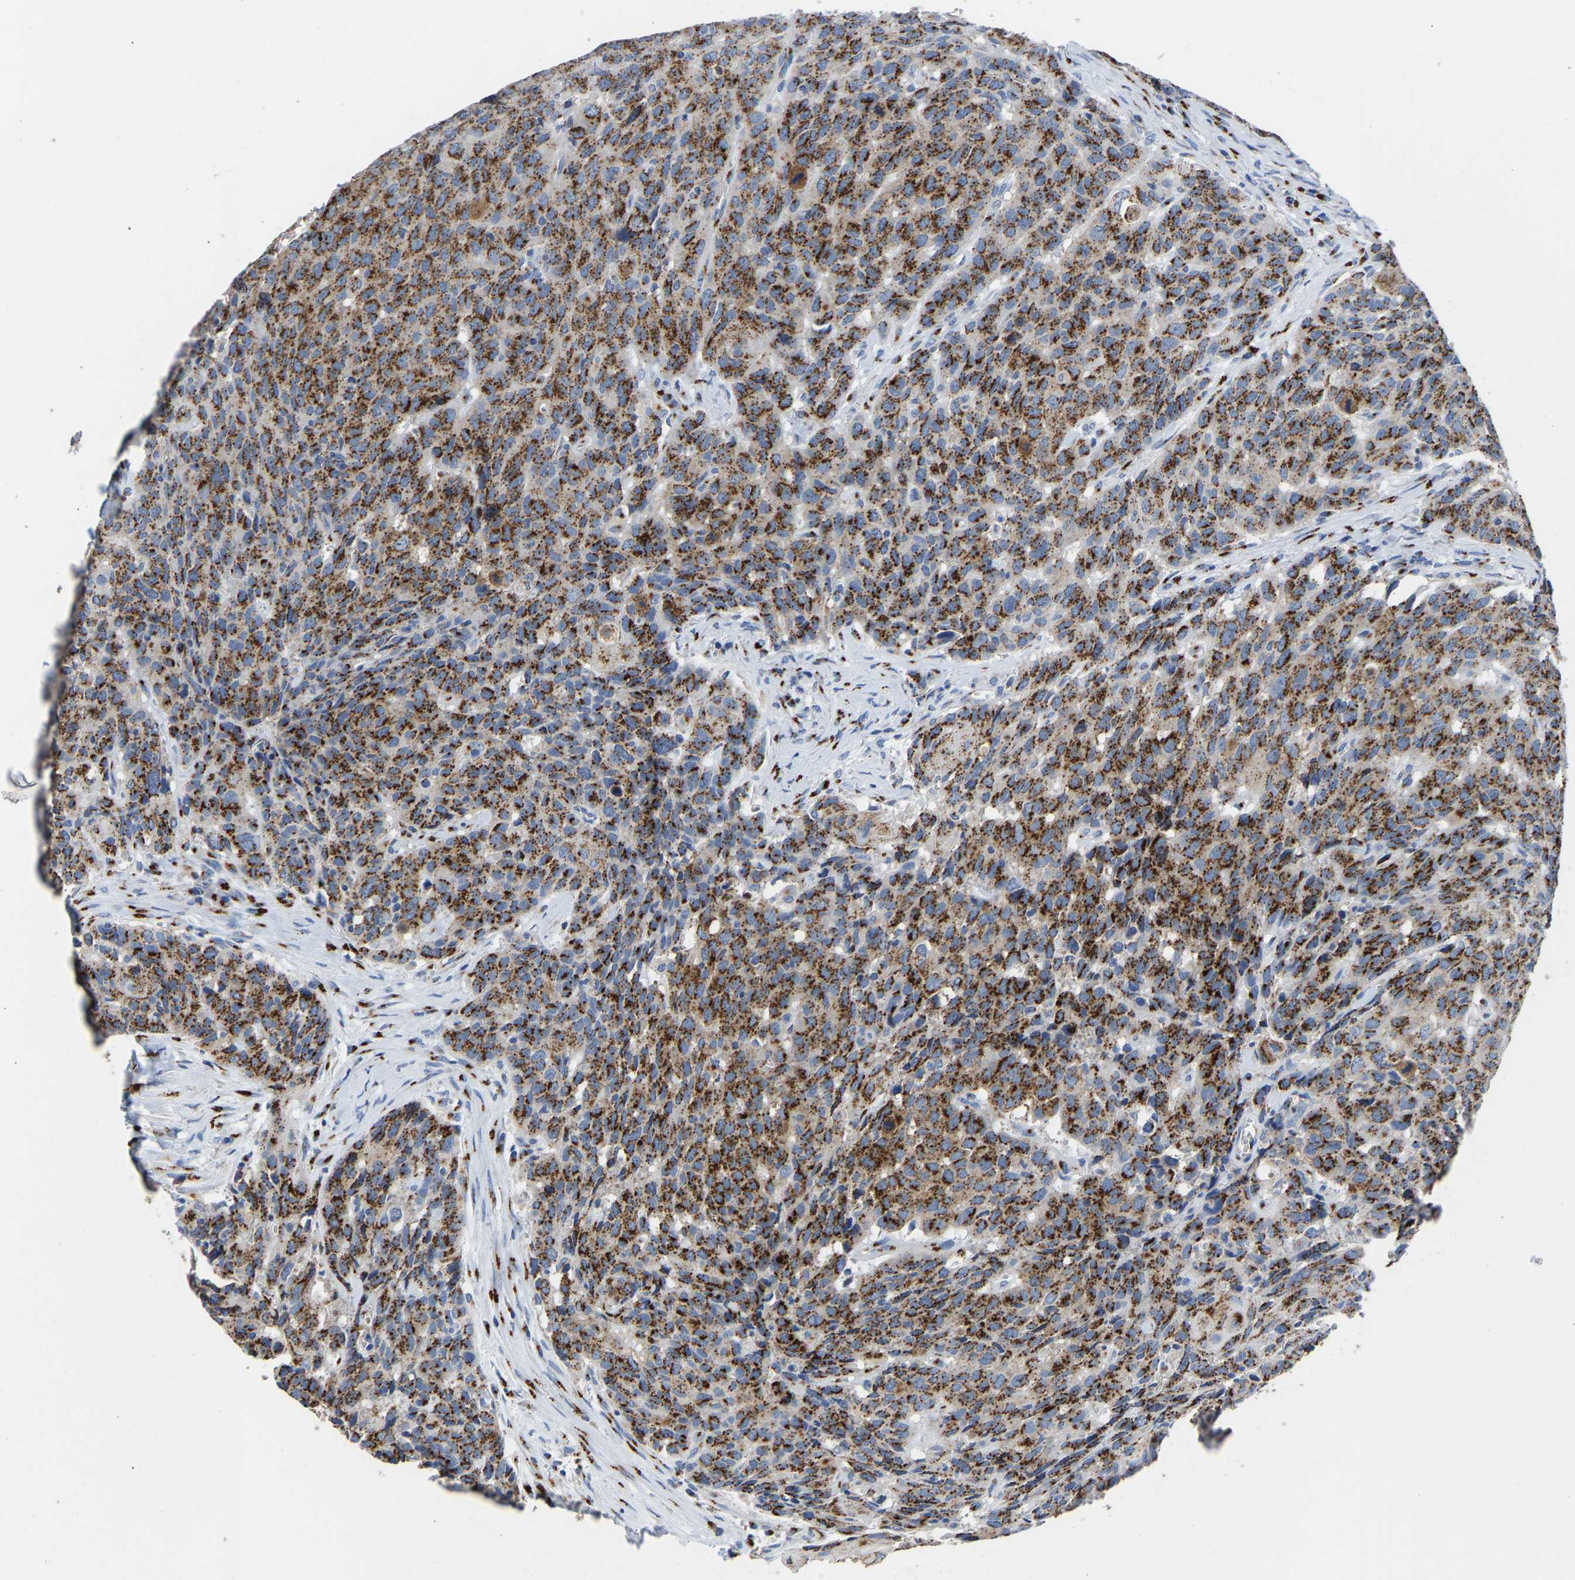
{"staining": {"intensity": "strong", "quantity": ">75%", "location": "cytoplasmic/membranous"}, "tissue": "head and neck cancer", "cell_type": "Tumor cells", "image_type": "cancer", "snomed": [{"axis": "morphology", "description": "Squamous cell carcinoma, NOS"}, {"axis": "topography", "description": "Head-Neck"}], "caption": "Head and neck cancer (squamous cell carcinoma) stained for a protein demonstrates strong cytoplasmic/membranous positivity in tumor cells.", "gene": "TMEM87A", "patient": {"sex": "male", "age": 66}}